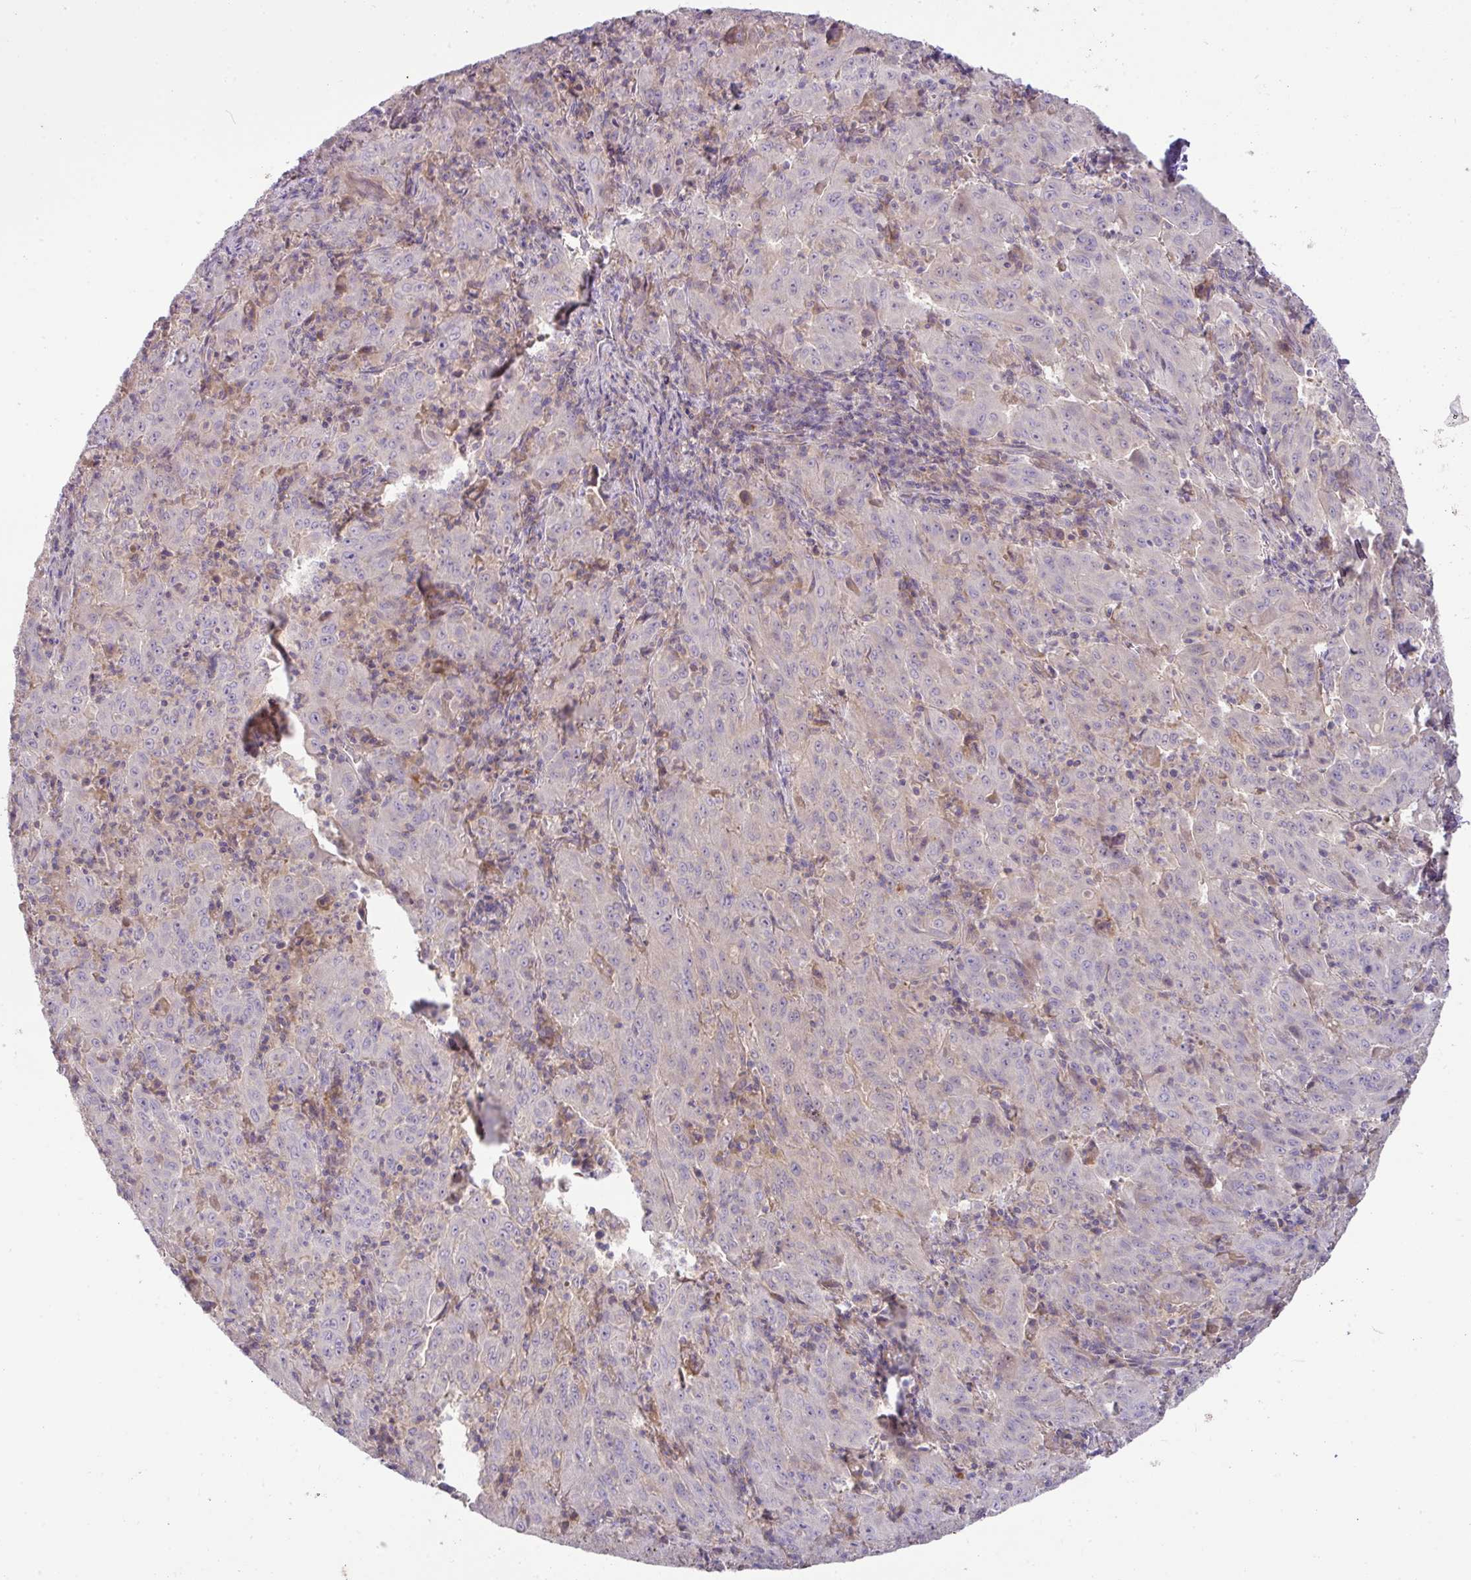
{"staining": {"intensity": "negative", "quantity": "none", "location": "none"}, "tissue": "pancreatic cancer", "cell_type": "Tumor cells", "image_type": "cancer", "snomed": [{"axis": "morphology", "description": "Adenocarcinoma, NOS"}, {"axis": "topography", "description": "Pancreas"}], "caption": "Tumor cells show no significant protein expression in pancreatic adenocarcinoma. Nuclei are stained in blue.", "gene": "HOXC13", "patient": {"sex": "male", "age": 63}}